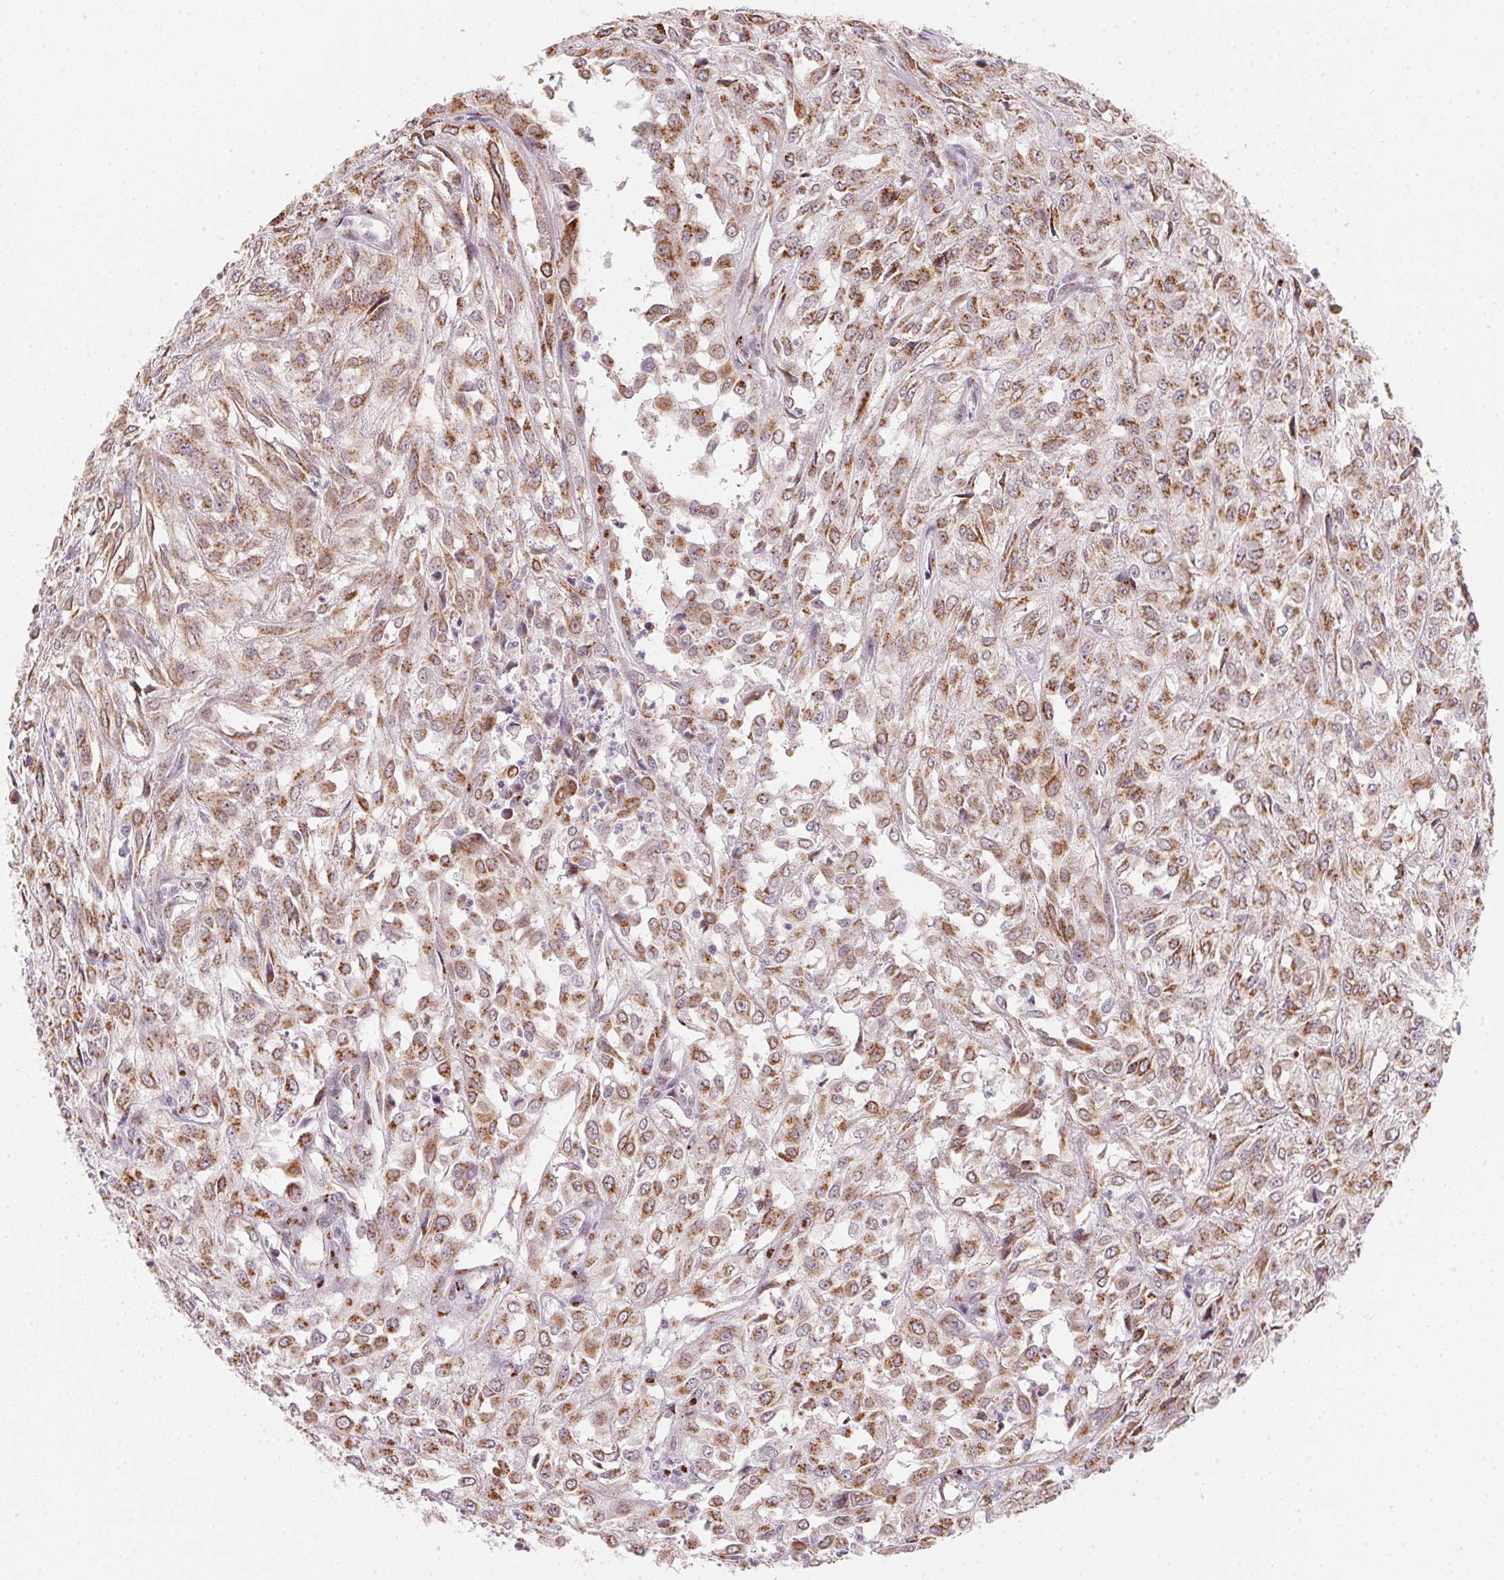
{"staining": {"intensity": "moderate", "quantity": ">75%", "location": "cytoplasmic/membranous"}, "tissue": "urothelial cancer", "cell_type": "Tumor cells", "image_type": "cancer", "snomed": [{"axis": "morphology", "description": "Urothelial carcinoma, High grade"}, {"axis": "topography", "description": "Urinary bladder"}], "caption": "Urothelial cancer stained with DAB (3,3'-diaminobenzidine) immunohistochemistry displays medium levels of moderate cytoplasmic/membranous positivity in approximately >75% of tumor cells. (IHC, brightfield microscopy, high magnification).", "gene": "RAB22A", "patient": {"sex": "male", "age": 67}}